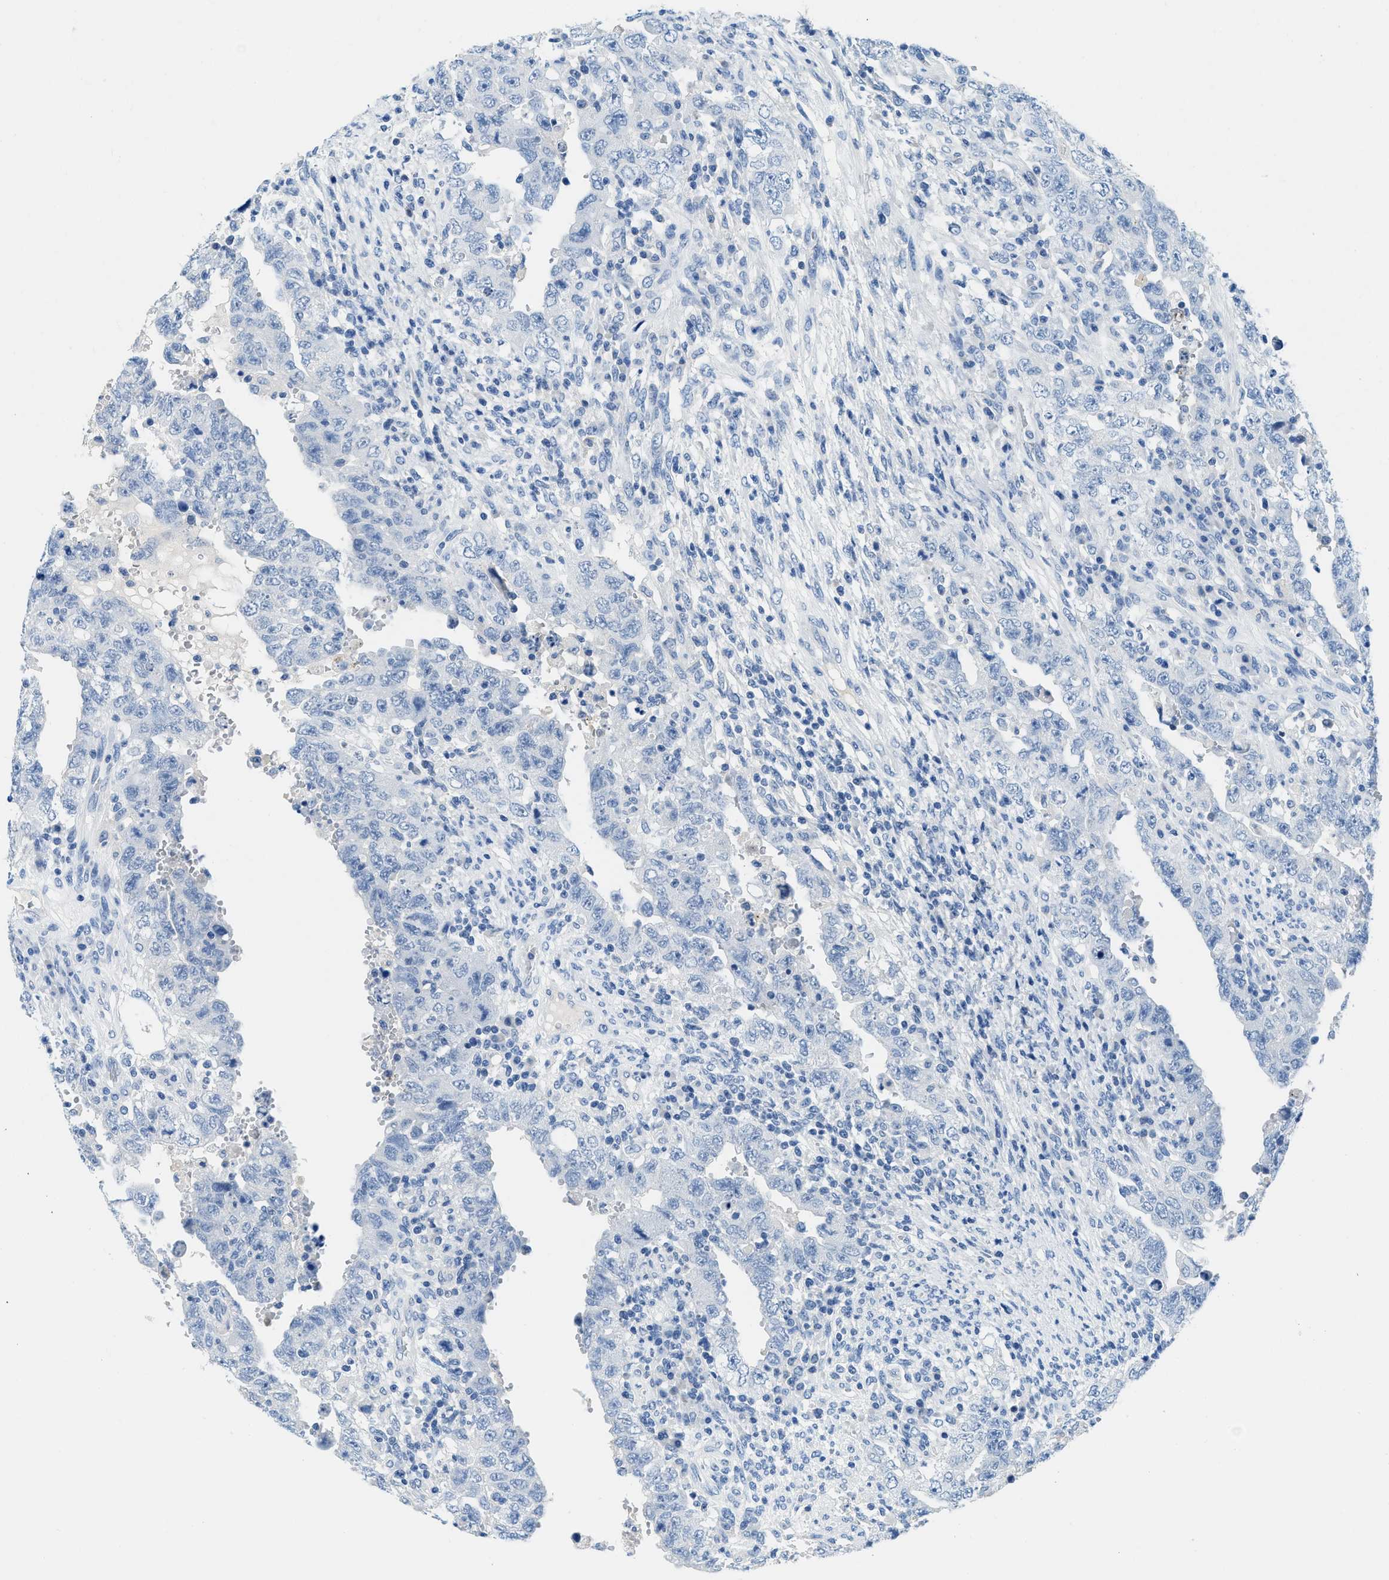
{"staining": {"intensity": "negative", "quantity": "none", "location": "none"}, "tissue": "testis cancer", "cell_type": "Tumor cells", "image_type": "cancer", "snomed": [{"axis": "morphology", "description": "Carcinoma, Embryonal, NOS"}, {"axis": "topography", "description": "Testis"}], "caption": "Testis cancer stained for a protein using immunohistochemistry shows no staining tumor cells.", "gene": "MBL2", "patient": {"sex": "male", "age": 26}}